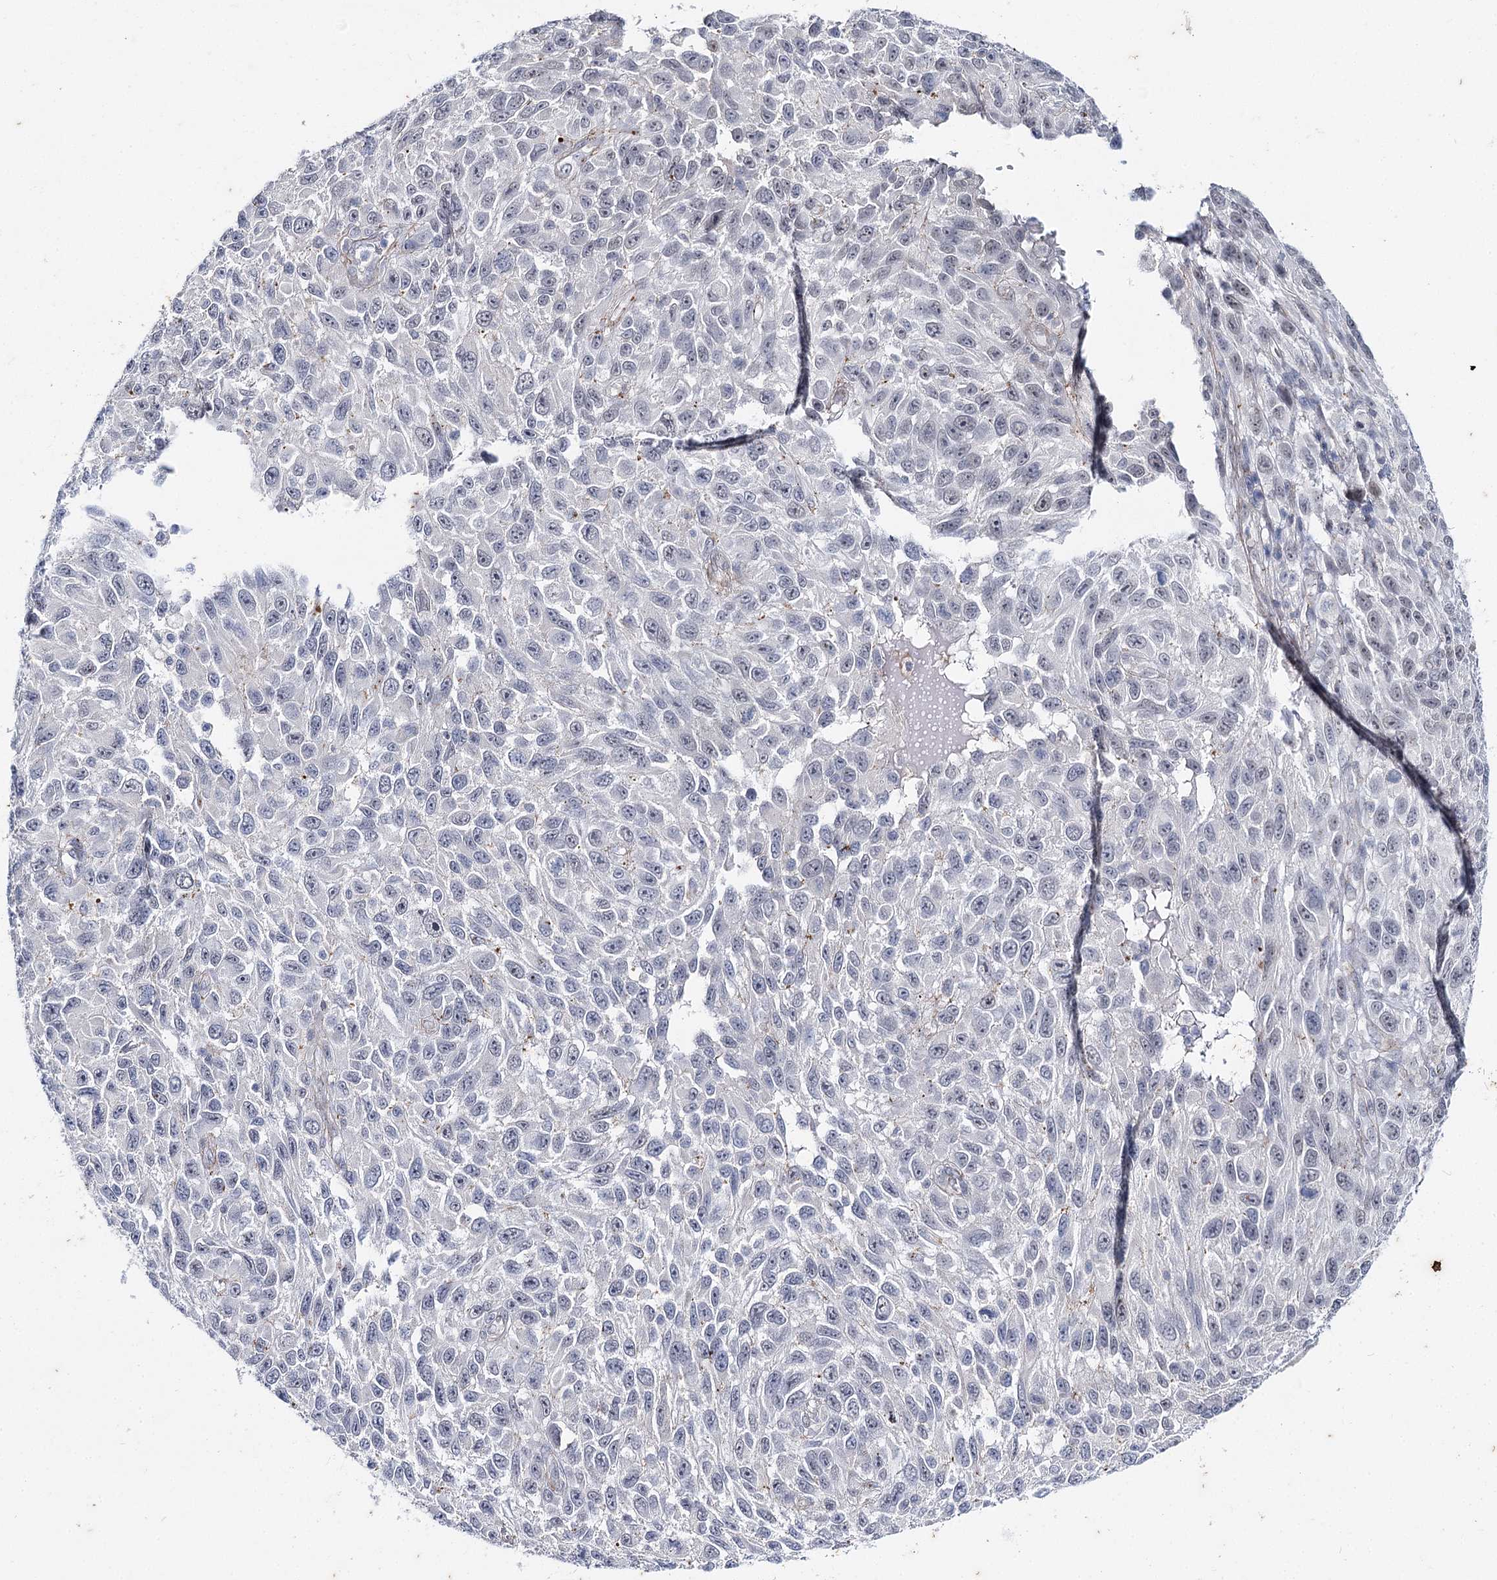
{"staining": {"intensity": "negative", "quantity": "none", "location": "none"}, "tissue": "melanoma", "cell_type": "Tumor cells", "image_type": "cancer", "snomed": [{"axis": "morphology", "description": "Malignant melanoma, NOS"}, {"axis": "topography", "description": "Skin"}], "caption": "Immunohistochemistry (IHC) photomicrograph of neoplastic tissue: human melanoma stained with DAB displays no significant protein staining in tumor cells.", "gene": "AGXT2", "patient": {"sex": "female", "age": 96}}